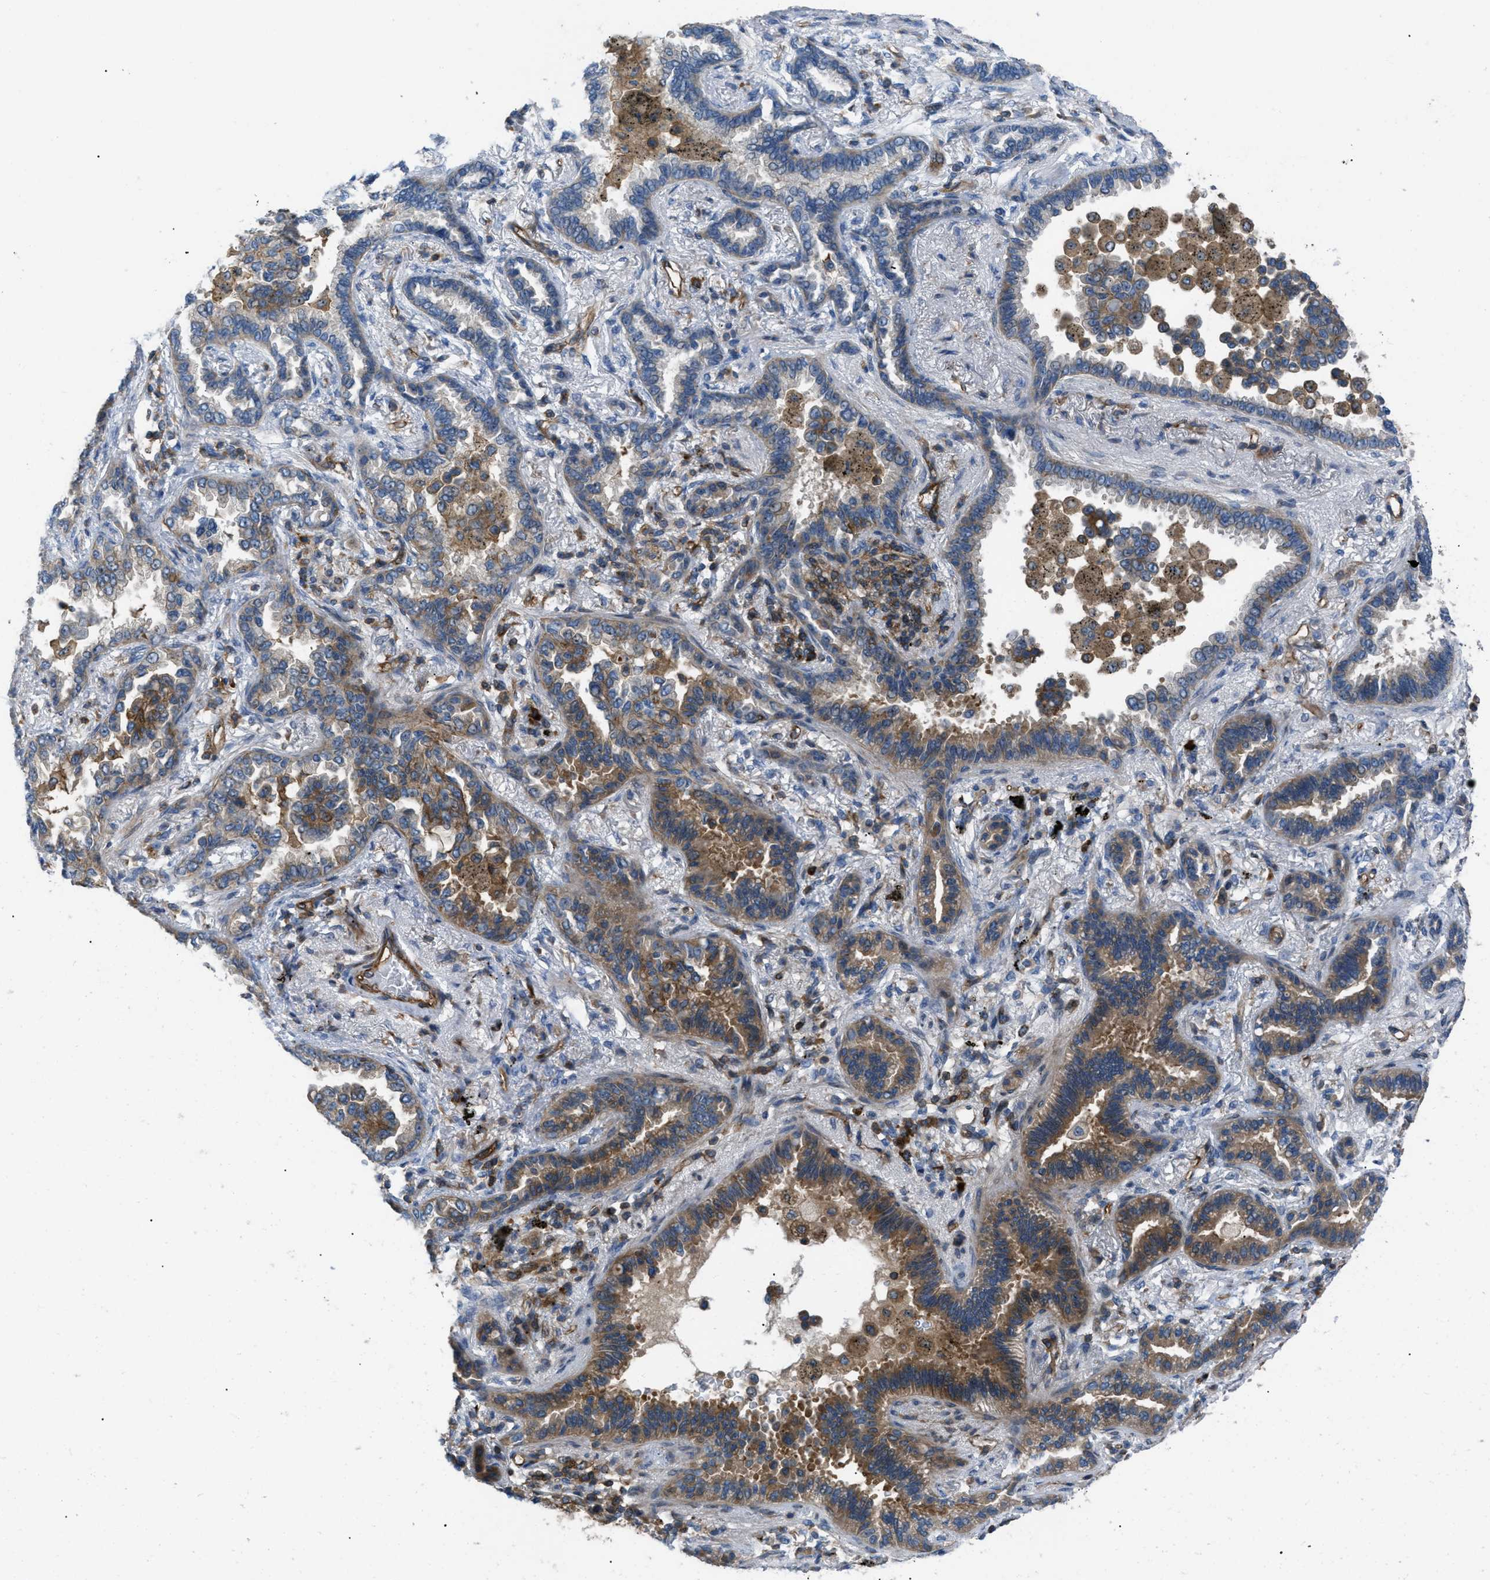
{"staining": {"intensity": "moderate", "quantity": ">75%", "location": "cytoplasmic/membranous"}, "tissue": "lung cancer", "cell_type": "Tumor cells", "image_type": "cancer", "snomed": [{"axis": "morphology", "description": "Normal tissue, NOS"}, {"axis": "morphology", "description": "Adenocarcinoma, NOS"}, {"axis": "topography", "description": "Lung"}], "caption": "Protein expression analysis of human lung cancer reveals moderate cytoplasmic/membranous expression in about >75% of tumor cells.", "gene": "ATP2A3", "patient": {"sex": "male", "age": 59}}